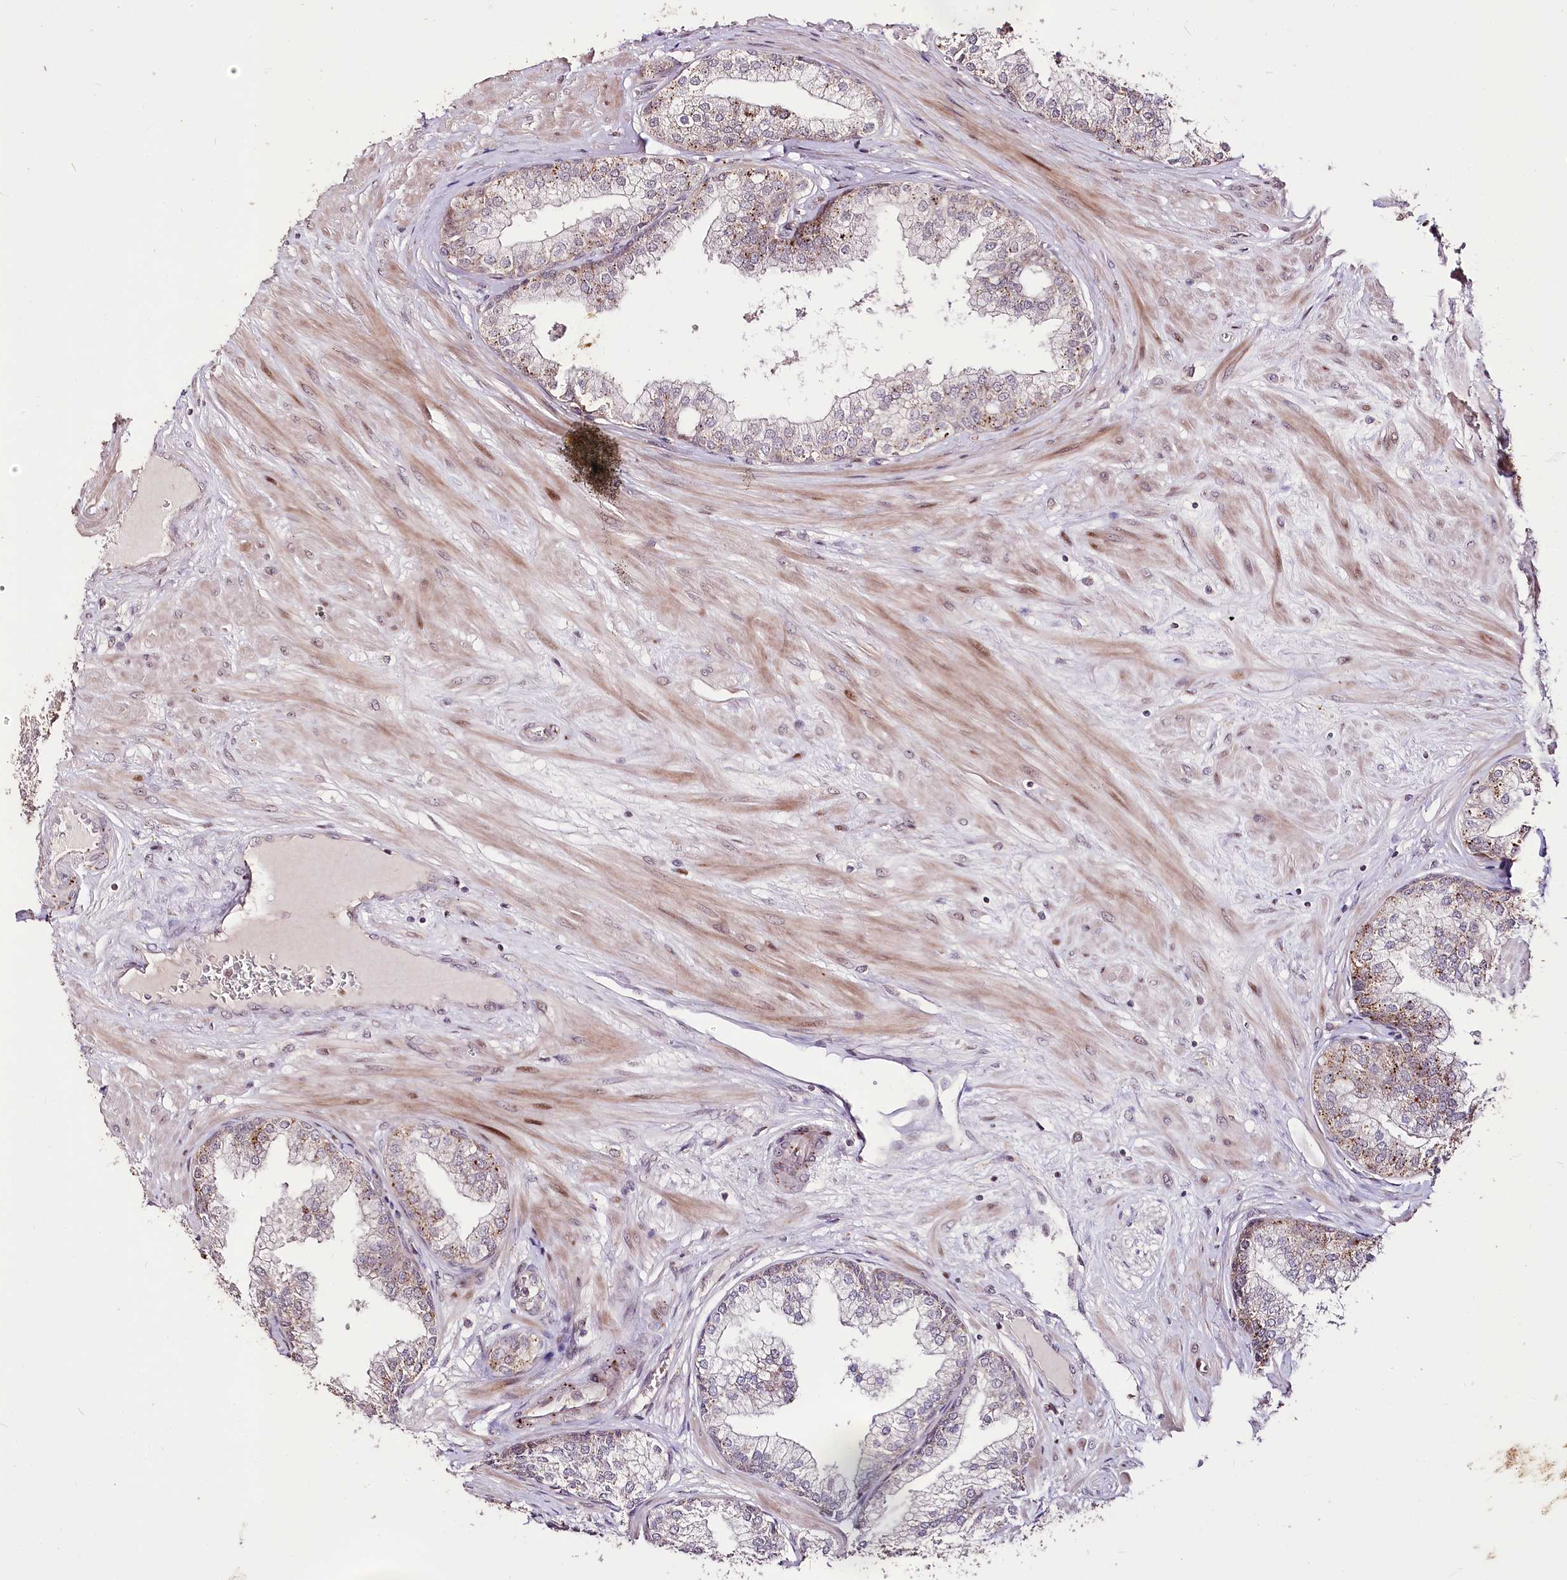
{"staining": {"intensity": "moderate", "quantity": "25%-75%", "location": "cytoplasmic/membranous"}, "tissue": "prostate", "cell_type": "Glandular cells", "image_type": "normal", "snomed": [{"axis": "morphology", "description": "Normal tissue, NOS"}, {"axis": "topography", "description": "Prostate"}], "caption": "Brown immunohistochemical staining in unremarkable prostate displays moderate cytoplasmic/membranous staining in about 25%-75% of glandular cells.", "gene": "CARD19", "patient": {"sex": "male", "age": 60}}